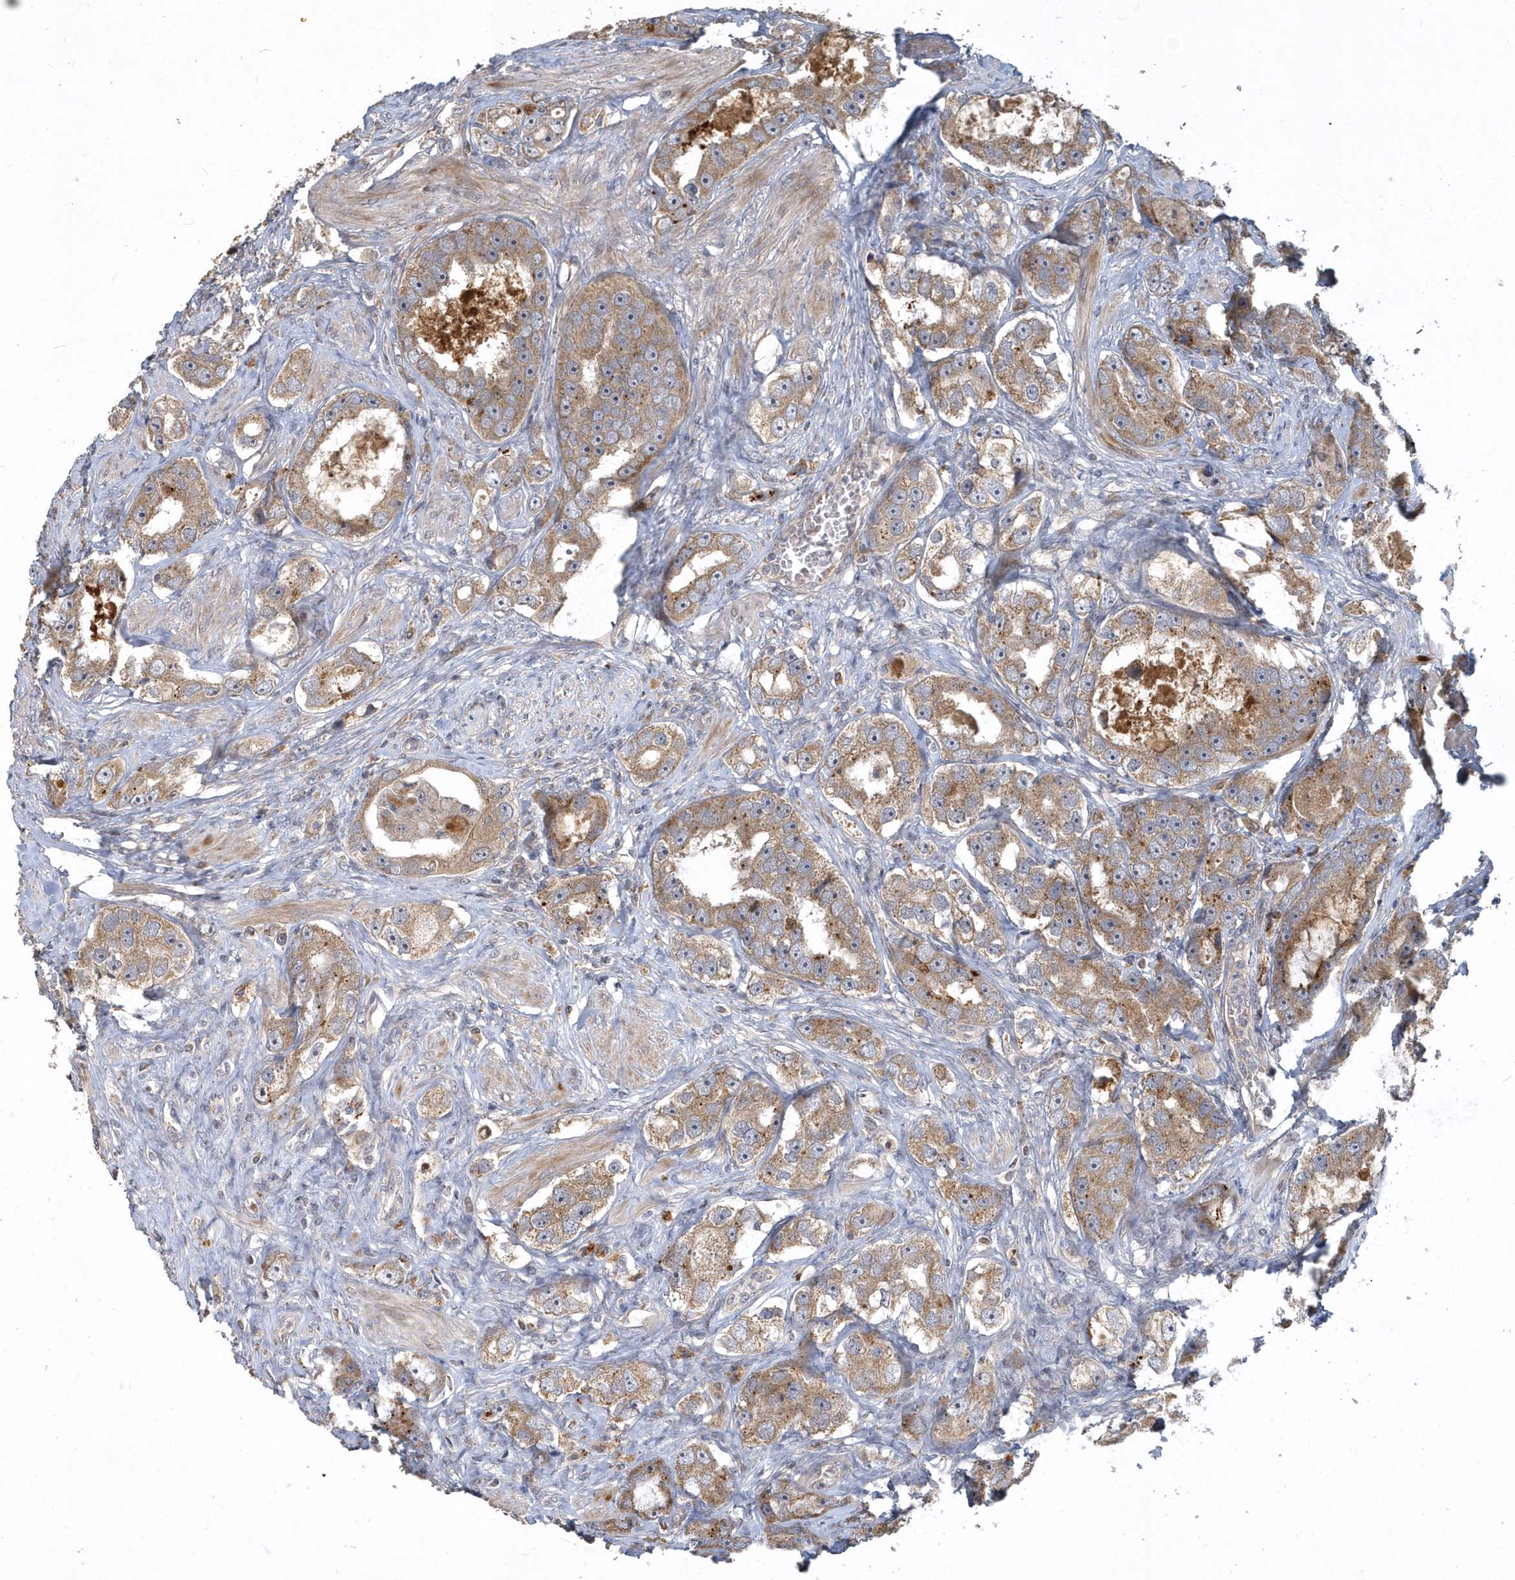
{"staining": {"intensity": "moderate", "quantity": ">75%", "location": "cytoplasmic/membranous"}, "tissue": "prostate cancer", "cell_type": "Tumor cells", "image_type": "cancer", "snomed": [{"axis": "morphology", "description": "Adenocarcinoma, High grade"}, {"axis": "topography", "description": "Prostate"}], "caption": "A medium amount of moderate cytoplasmic/membranous staining is present in about >75% of tumor cells in prostate adenocarcinoma (high-grade) tissue.", "gene": "TRAIP", "patient": {"sex": "male", "age": 63}}